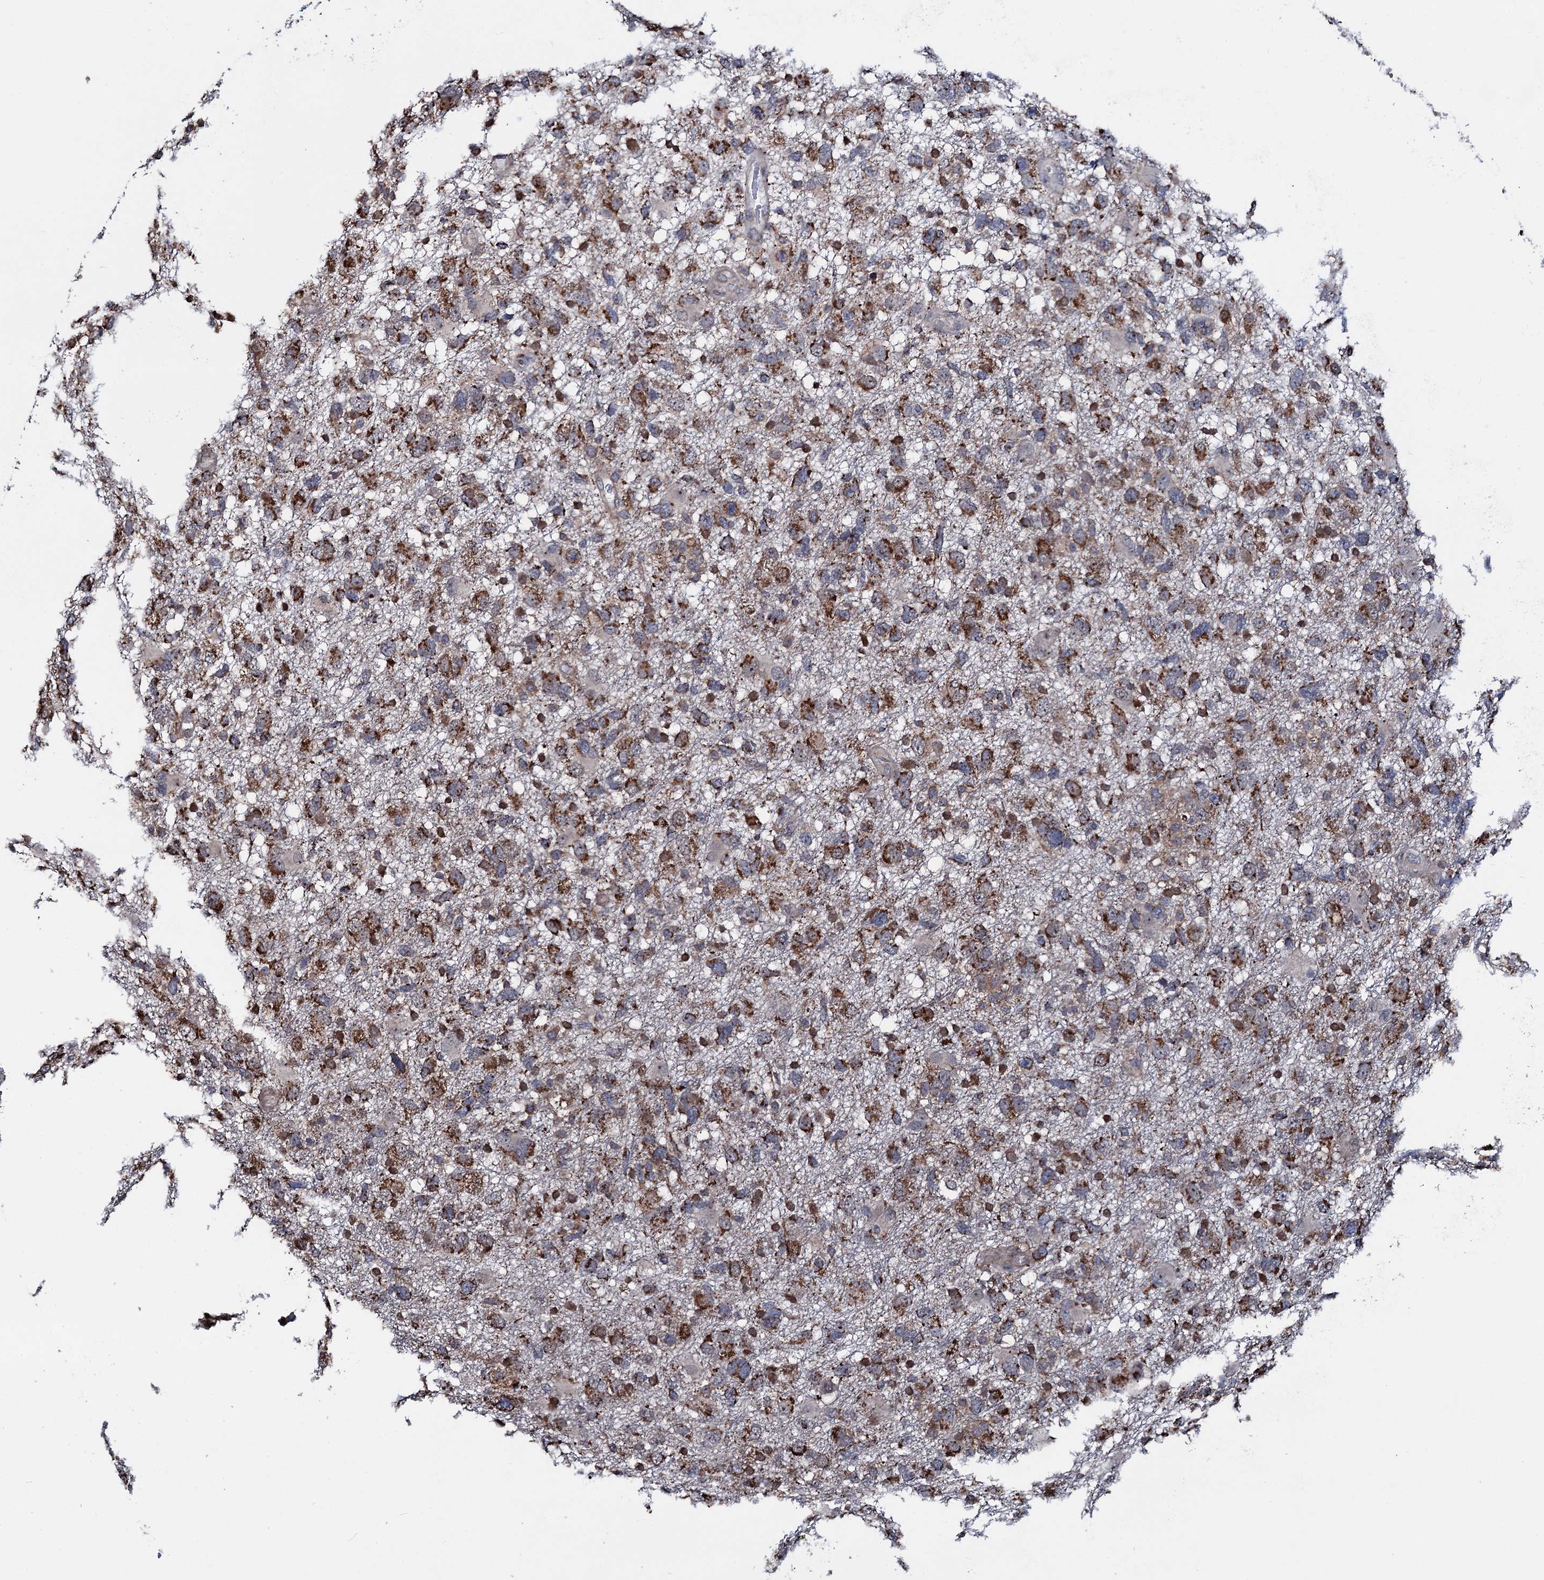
{"staining": {"intensity": "moderate", "quantity": ">75%", "location": "cytoplasmic/membranous"}, "tissue": "glioma", "cell_type": "Tumor cells", "image_type": "cancer", "snomed": [{"axis": "morphology", "description": "Glioma, malignant, High grade"}, {"axis": "topography", "description": "Brain"}], "caption": "This is a photomicrograph of immunohistochemistry staining of malignant glioma (high-grade), which shows moderate expression in the cytoplasmic/membranous of tumor cells.", "gene": "CCDC102A", "patient": {"sex": "male", "age": 61}}